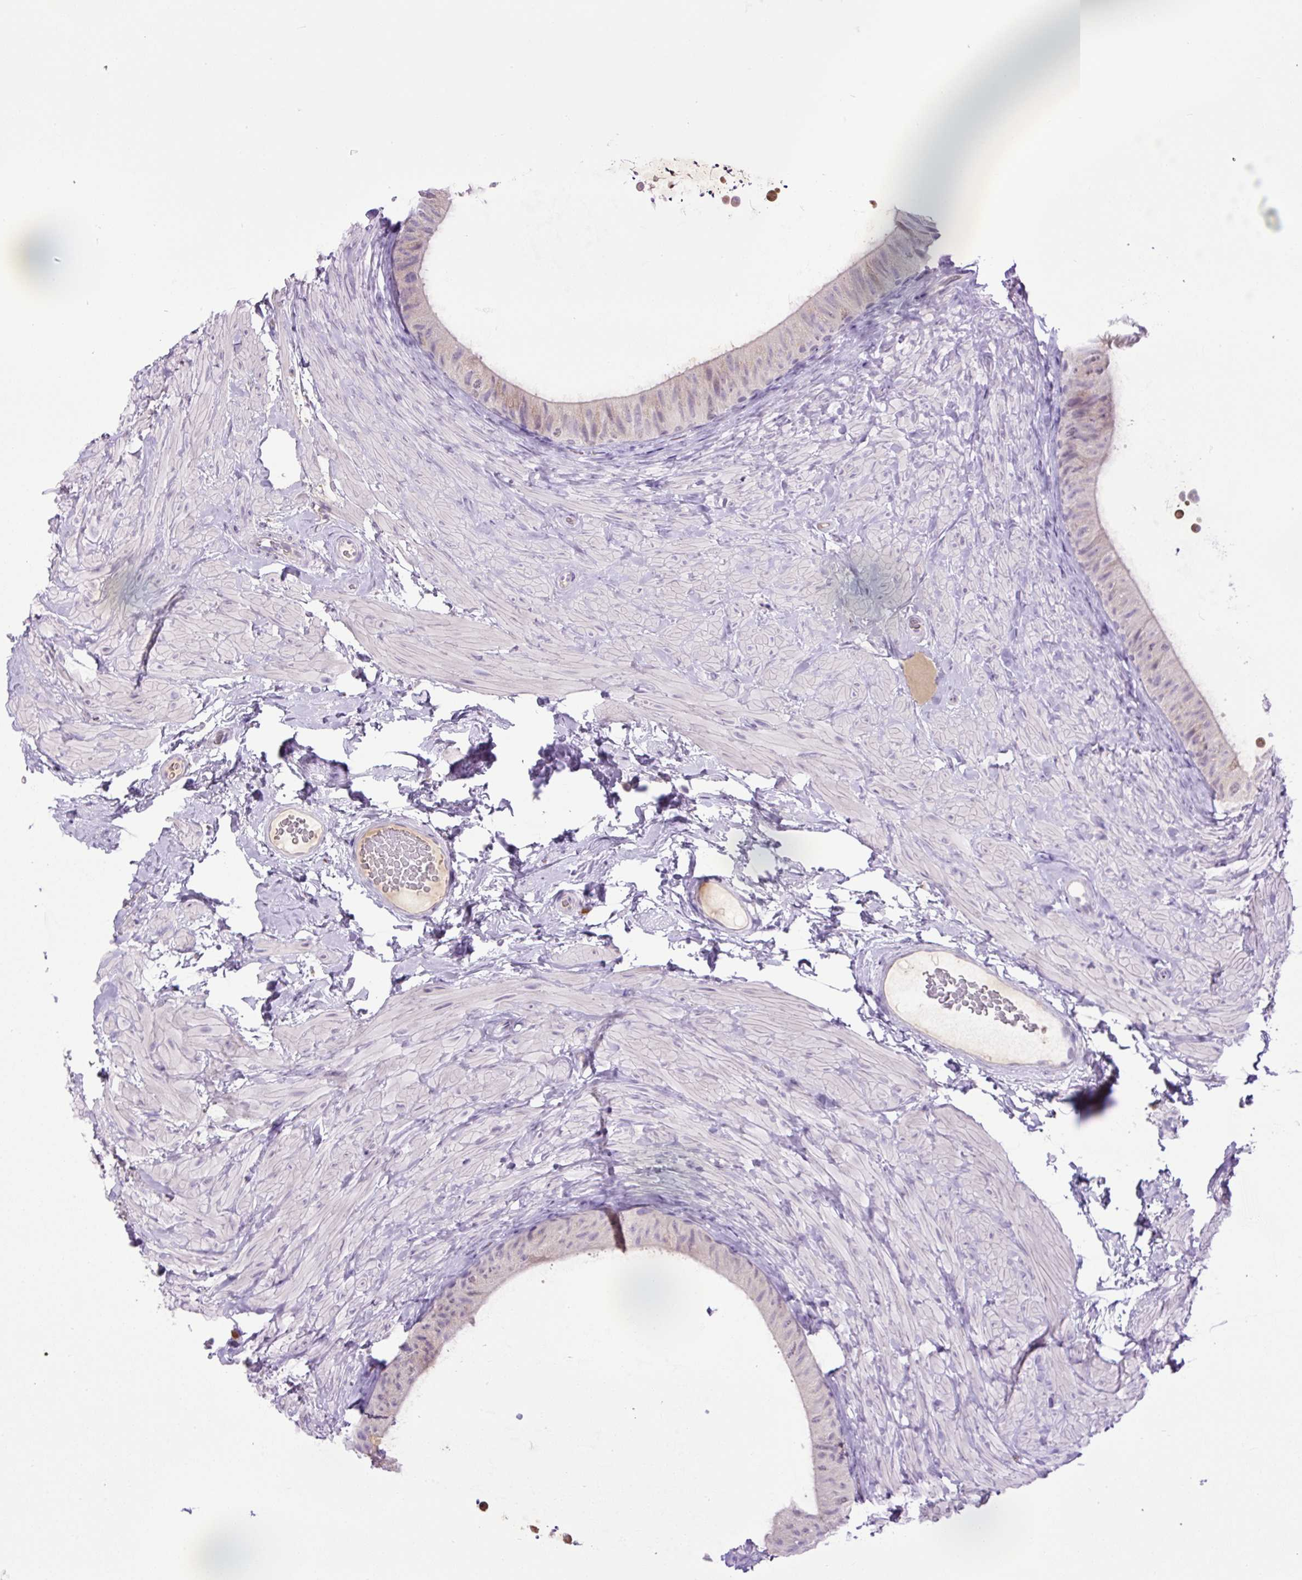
{"staining": {"intensity": "negative", "quantity": "none", "location": "none"}, "tissue": "epididymis", "cell_type": "Glandular cells", "image_type": "normal", "snomed": [{"axis": "morphology", "description": "Normal tissue, NOS"}, {"axis": "topography", "description": "Epididymis, spermatic cord, NOS"}, {"axis": "topography", "description": "Epididymis"}], "caption": "Immunohistochemistry (IHC) image of benign human epididymis stained for a protein (brown), which shows no expression in glandular cells.", "gene": "MFSD3", "patient": {"sex": "male", "age": 31}}